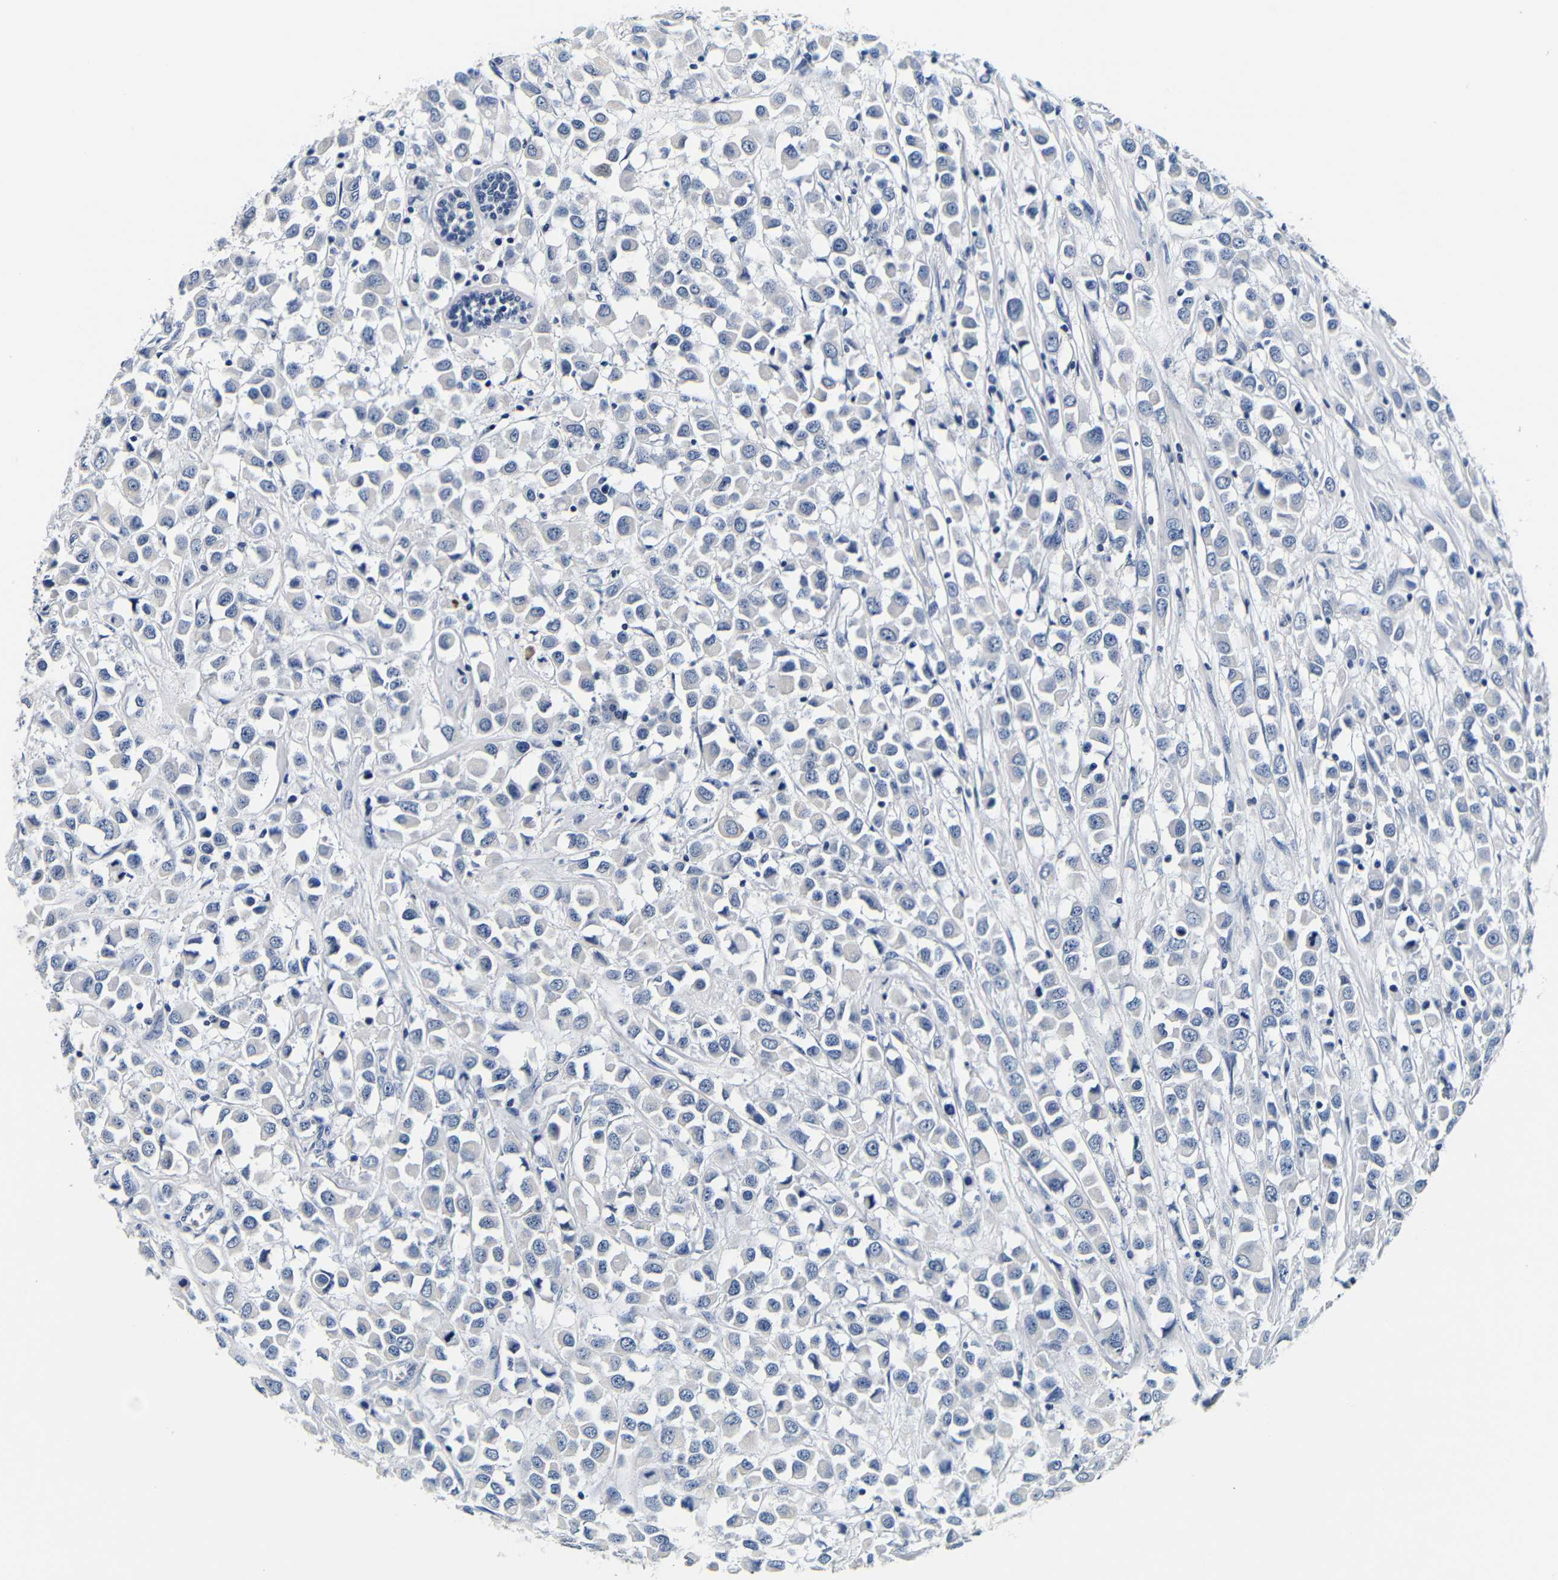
{"staining": {"intensity": "negative", "quantity": "none", "location": "none"}, "tissue": "breast cancer", "cell_type": "Tumor cells", "image_type": "cancer", "snomed": [{"axis": "morphology", "description": "Duct carcinoma"}, {"axis": "topography", "description": "Breast"}], "caption": "This is a histopathology image of immunohistochemistry staining of breast cancer, which shows no positivity in tumor cells.", "gene": "GP1BA", "patient": {"sex": "female", "age": 61}}